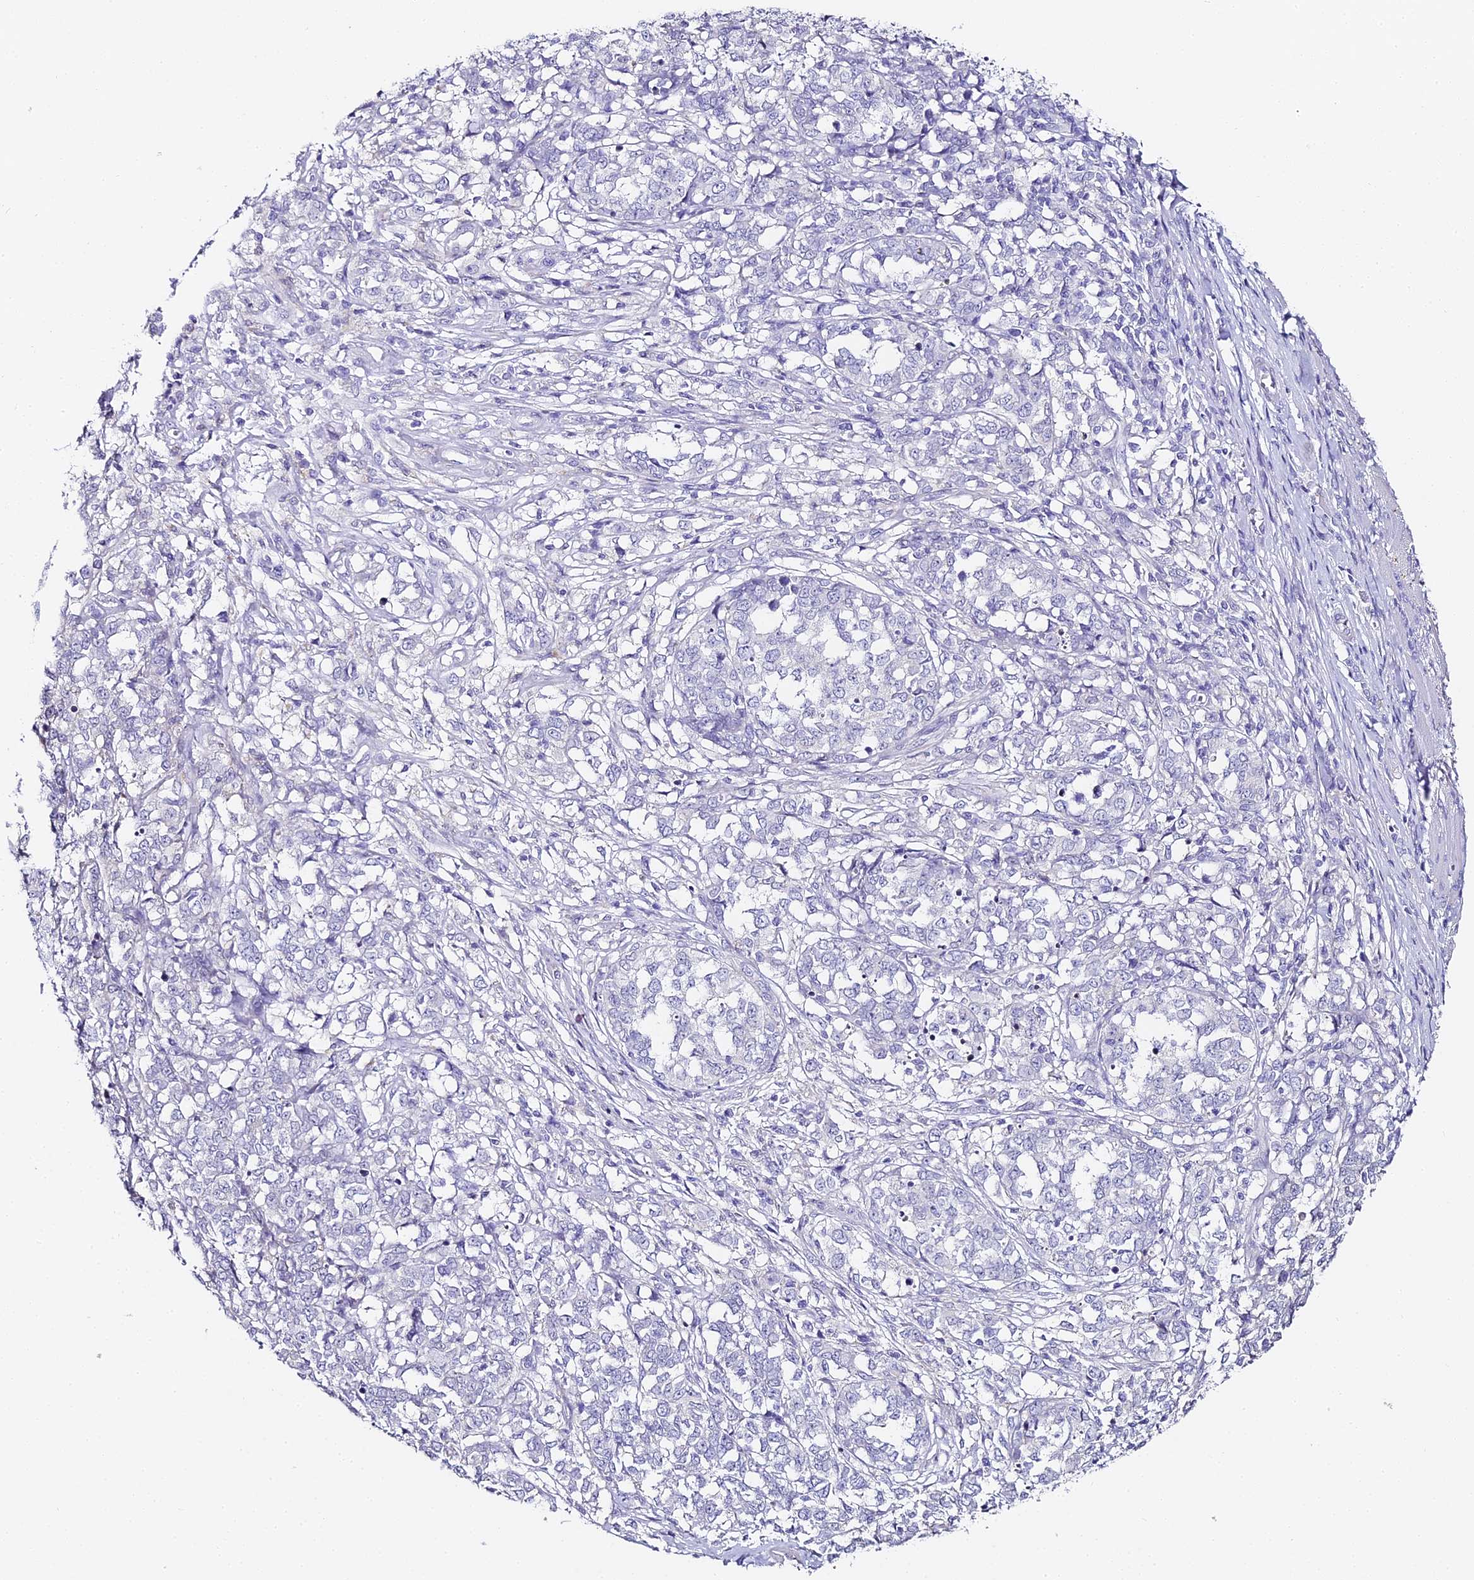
{"staining": {"intensity": "negative", "quantity": "none", "location": "none"}, "tissue": "melanoma", "cell_type": "Tumor cells", "image_type": "cancer", "snomed": [{"axis": "morphology", "description": "Malignant melanoma, NOS"}, {"axis": "topography", "description": "Skin"}], "caption": "DAB immunohistochemical staining of human malignant melanoma demonstrates no significant expression in tumor cells.", "gene": "ABHD14A-ACY1", "patient": {"sex": "female", "age": 72}}